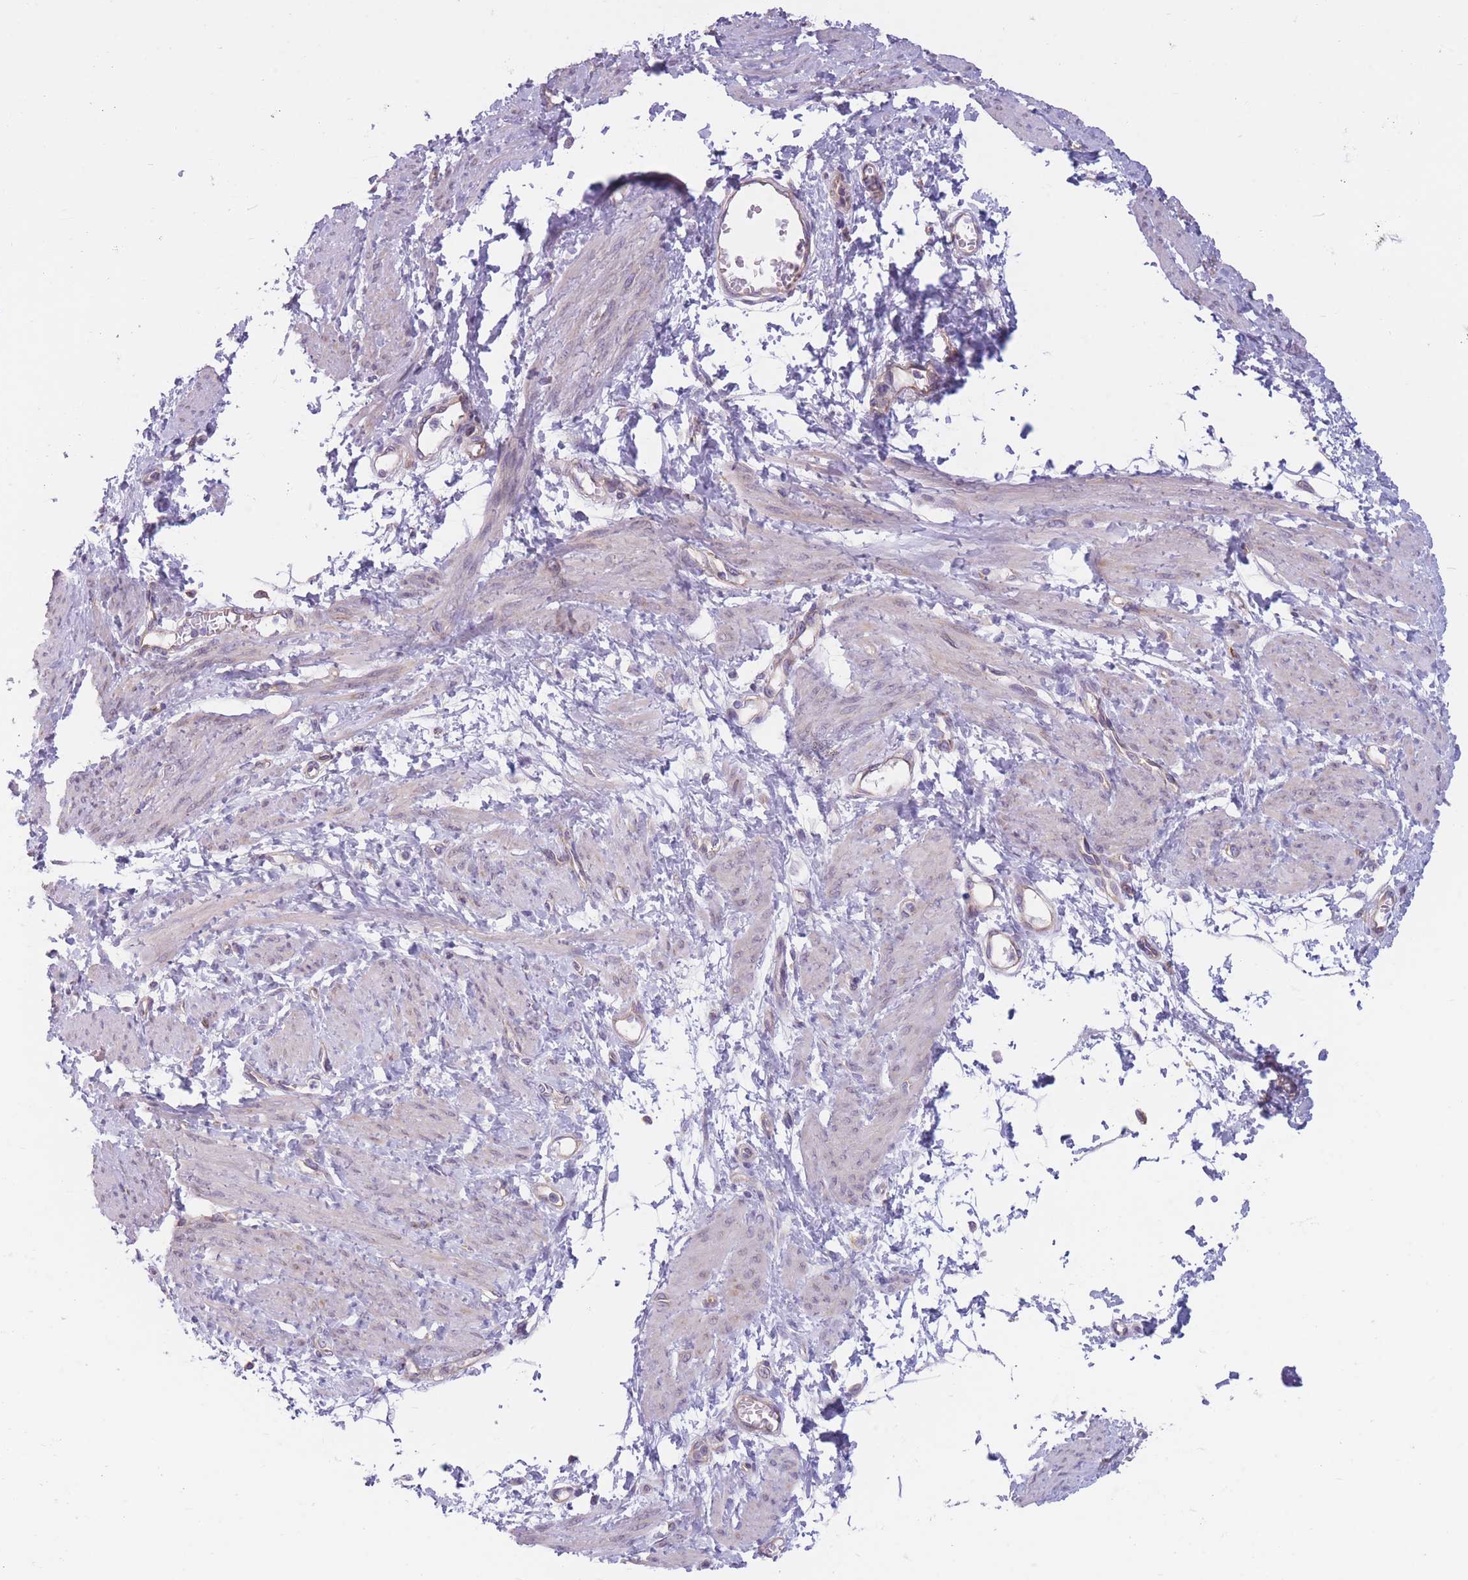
{"staining": {"intensity": "negative", "quantity": "none", "location": "none"}, "tissue": "smooth muscle", "cell_type": "Smooth muscle cells", "image_type": "normal", "snomed": [{"axis": "morphology", "description": "Normal tissue, NOS"}, {"axis": "topography", "description": "Smooth muscle"}, {"axis": "topography", "description": "Uterus"}], "caption": "Protein analysis of normal smooth muscle displays no significant positivity in smooth muscle cells.", "gene": "SERPINB3", "patient": {"sex": "female", "age": 39}}